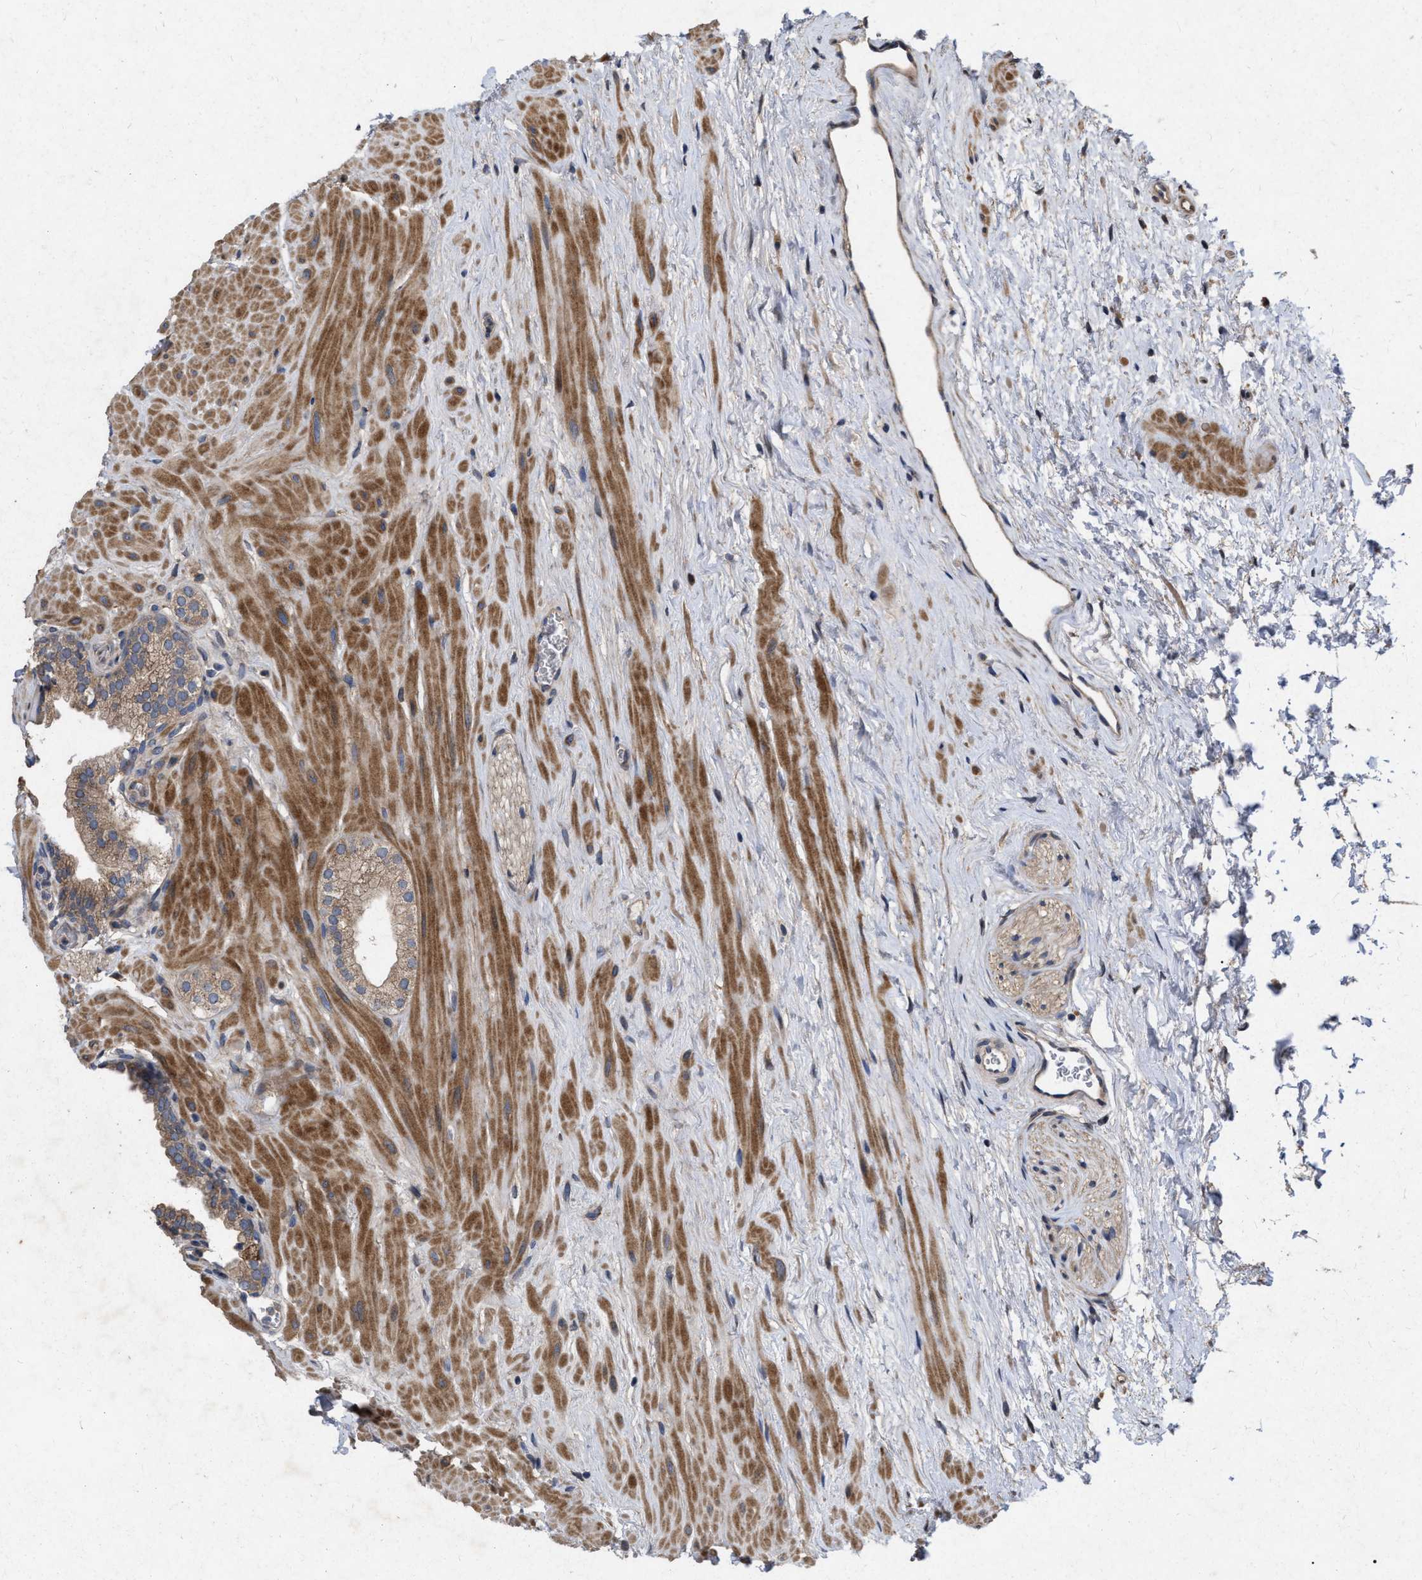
{"staining": {"intensity": "moderate", "quantity": ">75%", "location": "cytoplasmic/membranous"}, "tissue": "prostate", "cell_type": "Glandular cells", "image_type": "normal", "snomed": [{"axis": "morphology", "description": "Normal tissue, NOS"}, {"axis": "morphology", "description": "Urothelial carcinoma, Low grade"}, {"axis": "topography", "description": "Urinary bladder"}, {"axis": "topography", "description": "Prostate"}], "caption": "Prostate stained with DAB immunohistochemistry (IHC) displays medium levels of moderate cytoplasmic/membranous expression in approximately >75% of glandular cells.", "gene": "CDKN2C", "patient": {"sex": "male", "age": 60}}